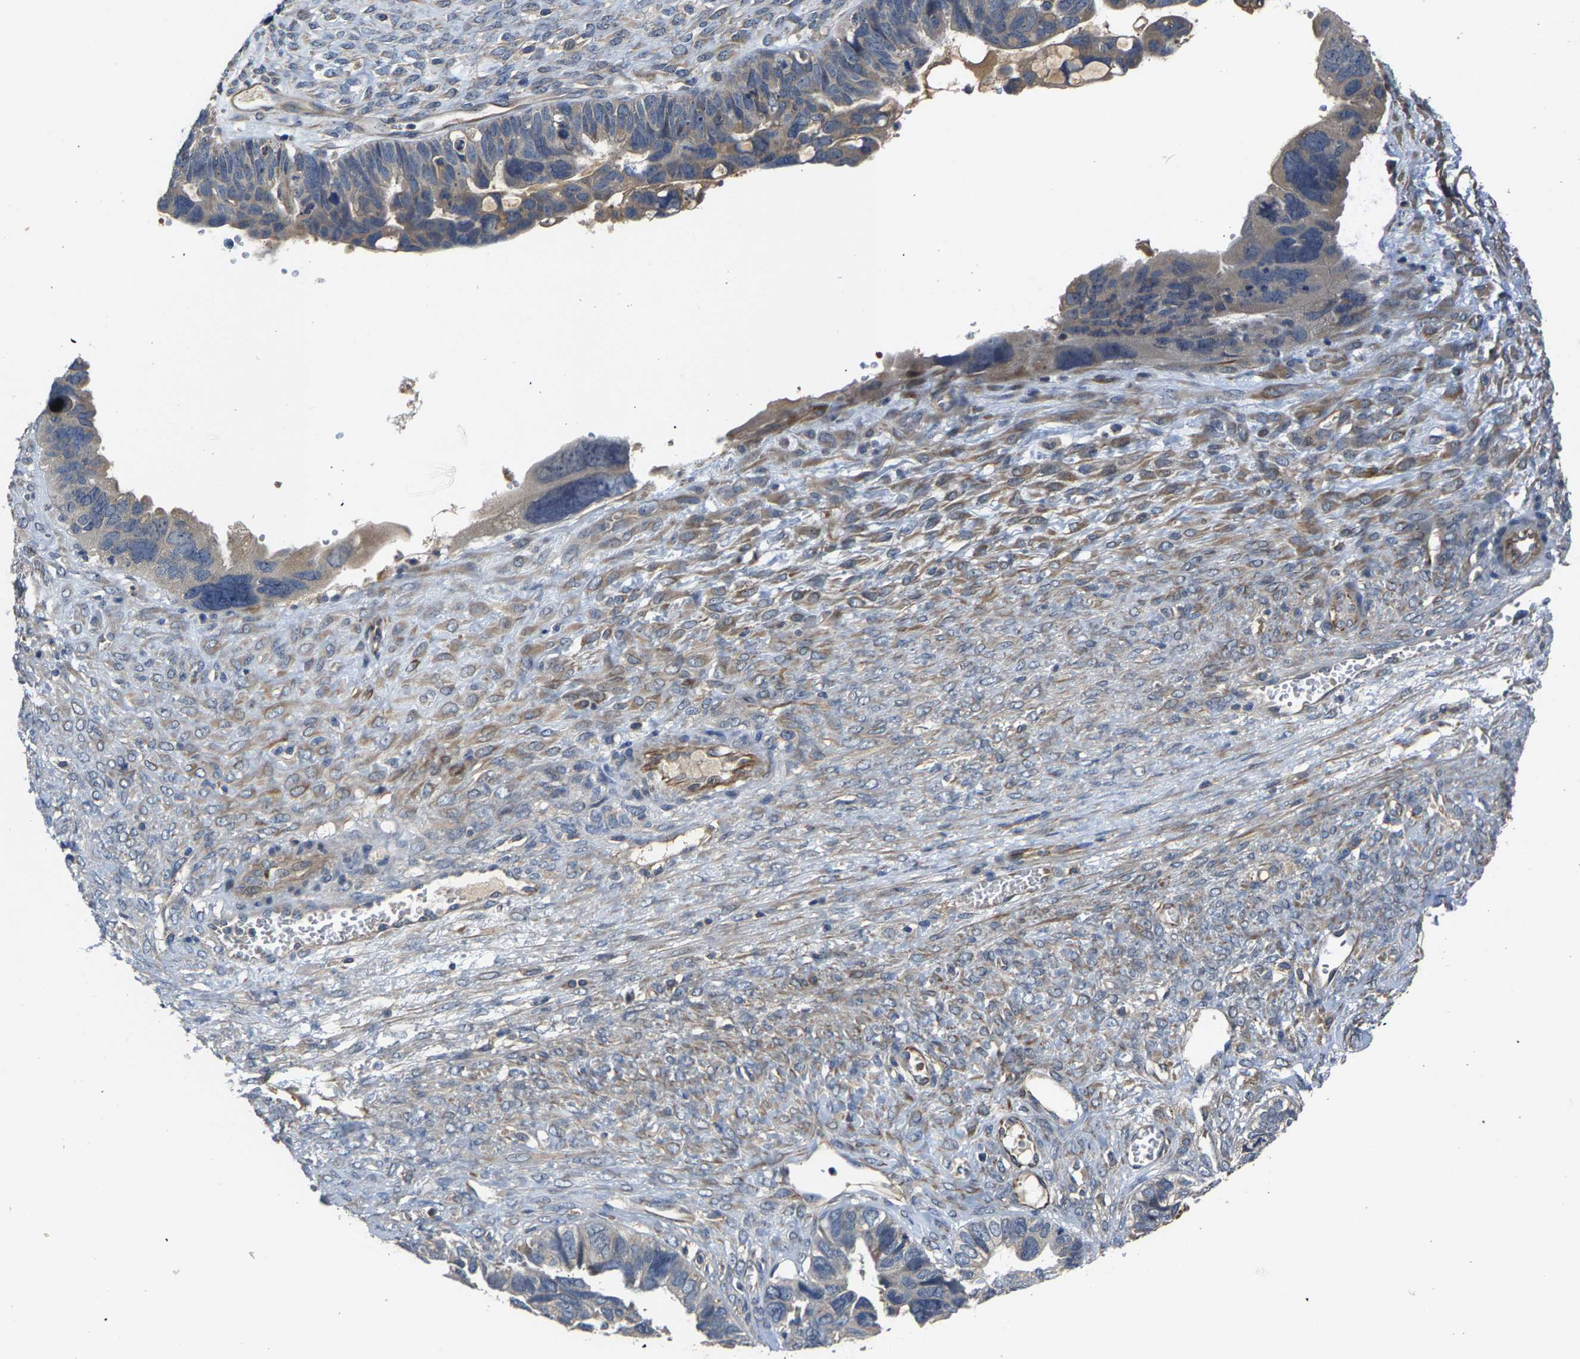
{"staining": {"intensity": "weak", "quantity": "<25%", "location": "cytoplasmic/membranous"}, "tissue": "ovarian cancer", "cell_type": "Tumor cells", "image_type": "cancer", "snomed": [{"axis": "morphology", "description": "Cystadenocarcinoma, serous, NOS"}, {"axis": "topography", "description": "Ovary"}], "caption": "An immunohistochemistry (IHC) micrograph of serous cystadenocarcinoma (ovarian) is shown. There is no staining in tumor cells of serous cystadenocarcinoma (ovarian).", "gene": "AGBL3", "patient": {"sex": "female", "age": 79}}